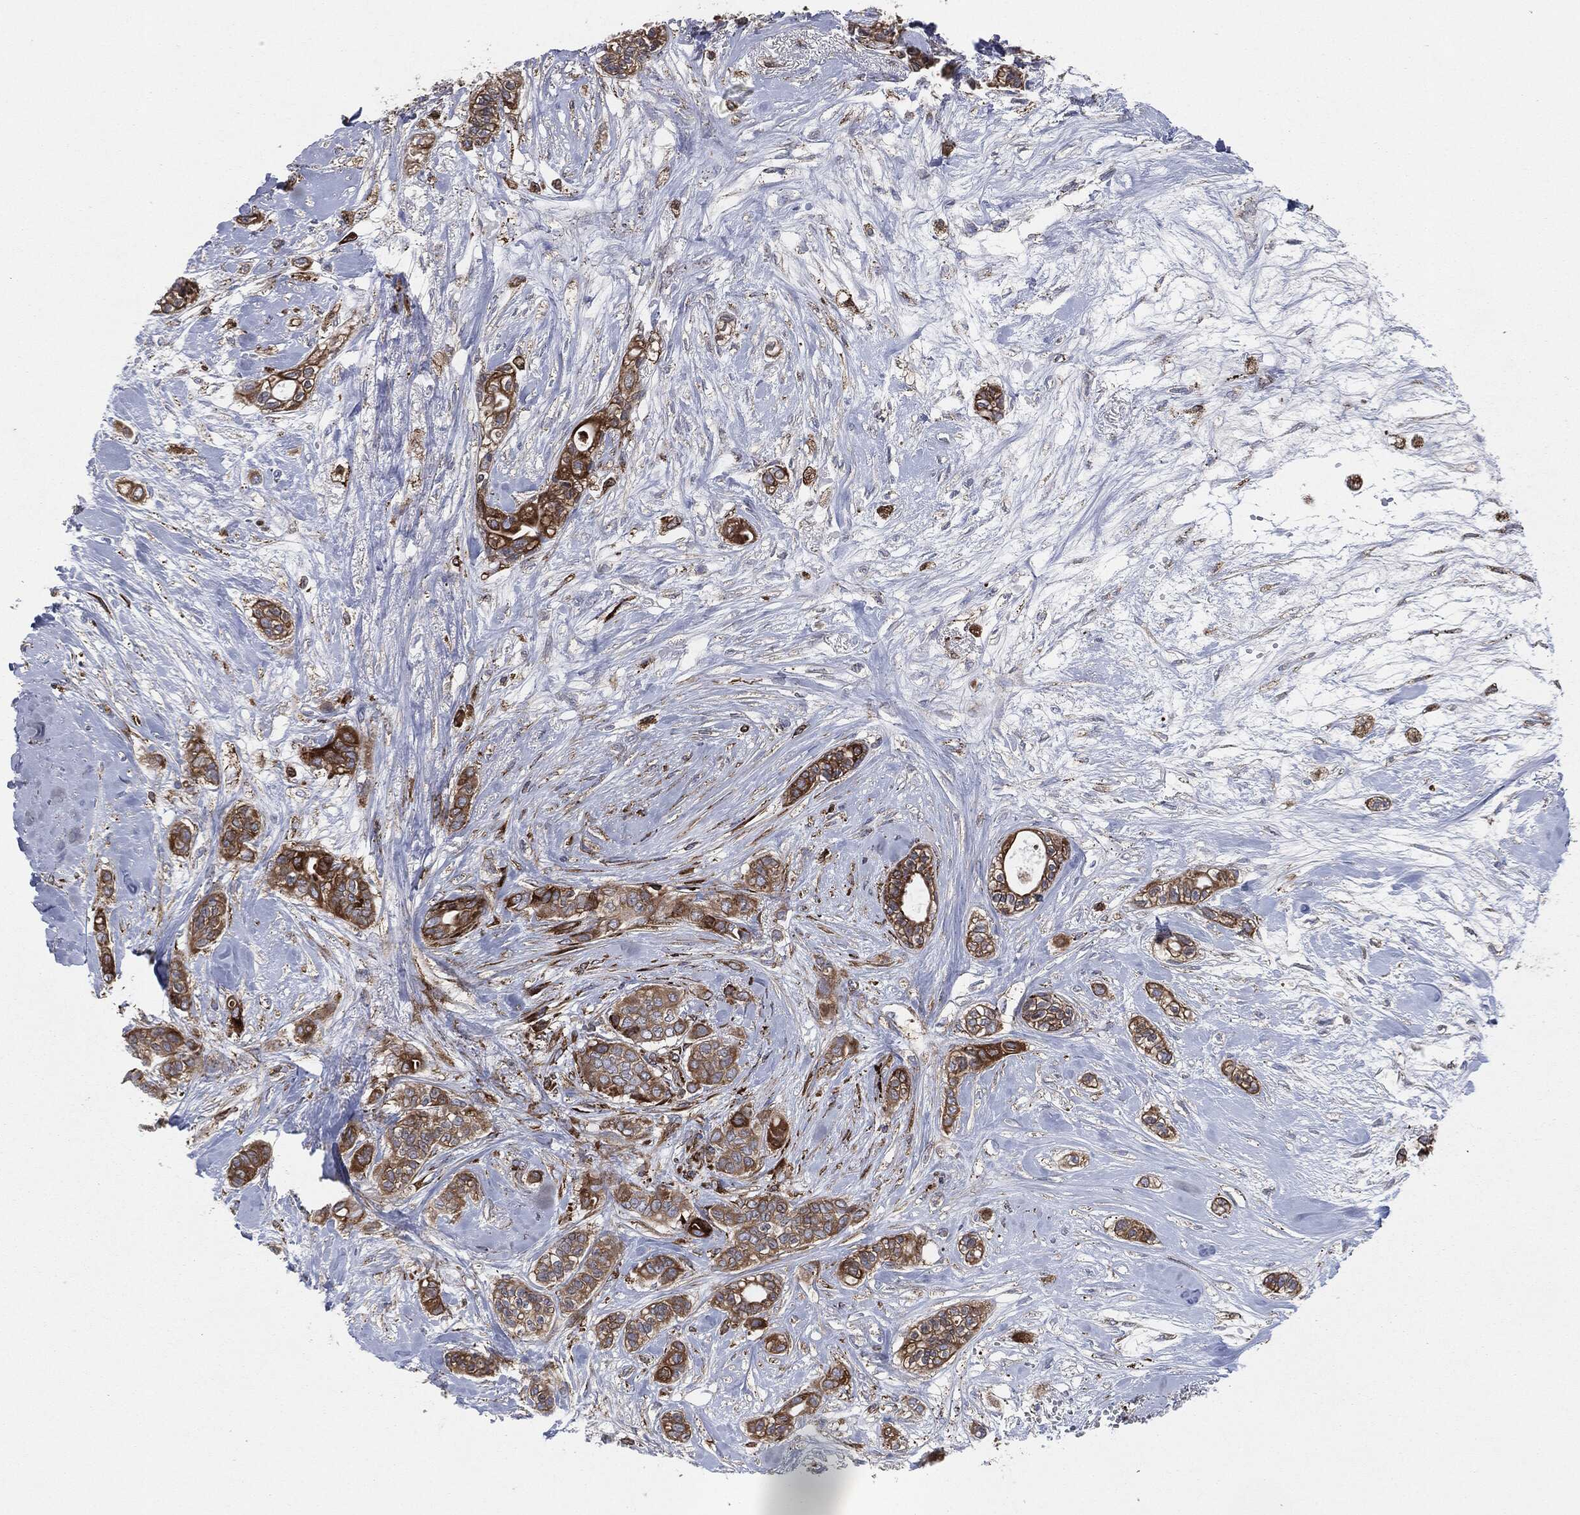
{"staining": {"intensity": "strong", "quantity": ">75%", "location": "cytoplasmic/membranous"}, "tissue": "breast cancer", "cell_type": "Tumor cells", "image_type": "cancer", "snomed": [{"axis": "morphology", "description": "Duct carcinoma"}, {"axis": "topography", "description": "Breast"}], "caption": "Breast invasive ductal carcinoma stained with a protein marker shows strong staining in tumor cells.", "gene": "CALR", "patient": {"sex": "female", "age": 71}}